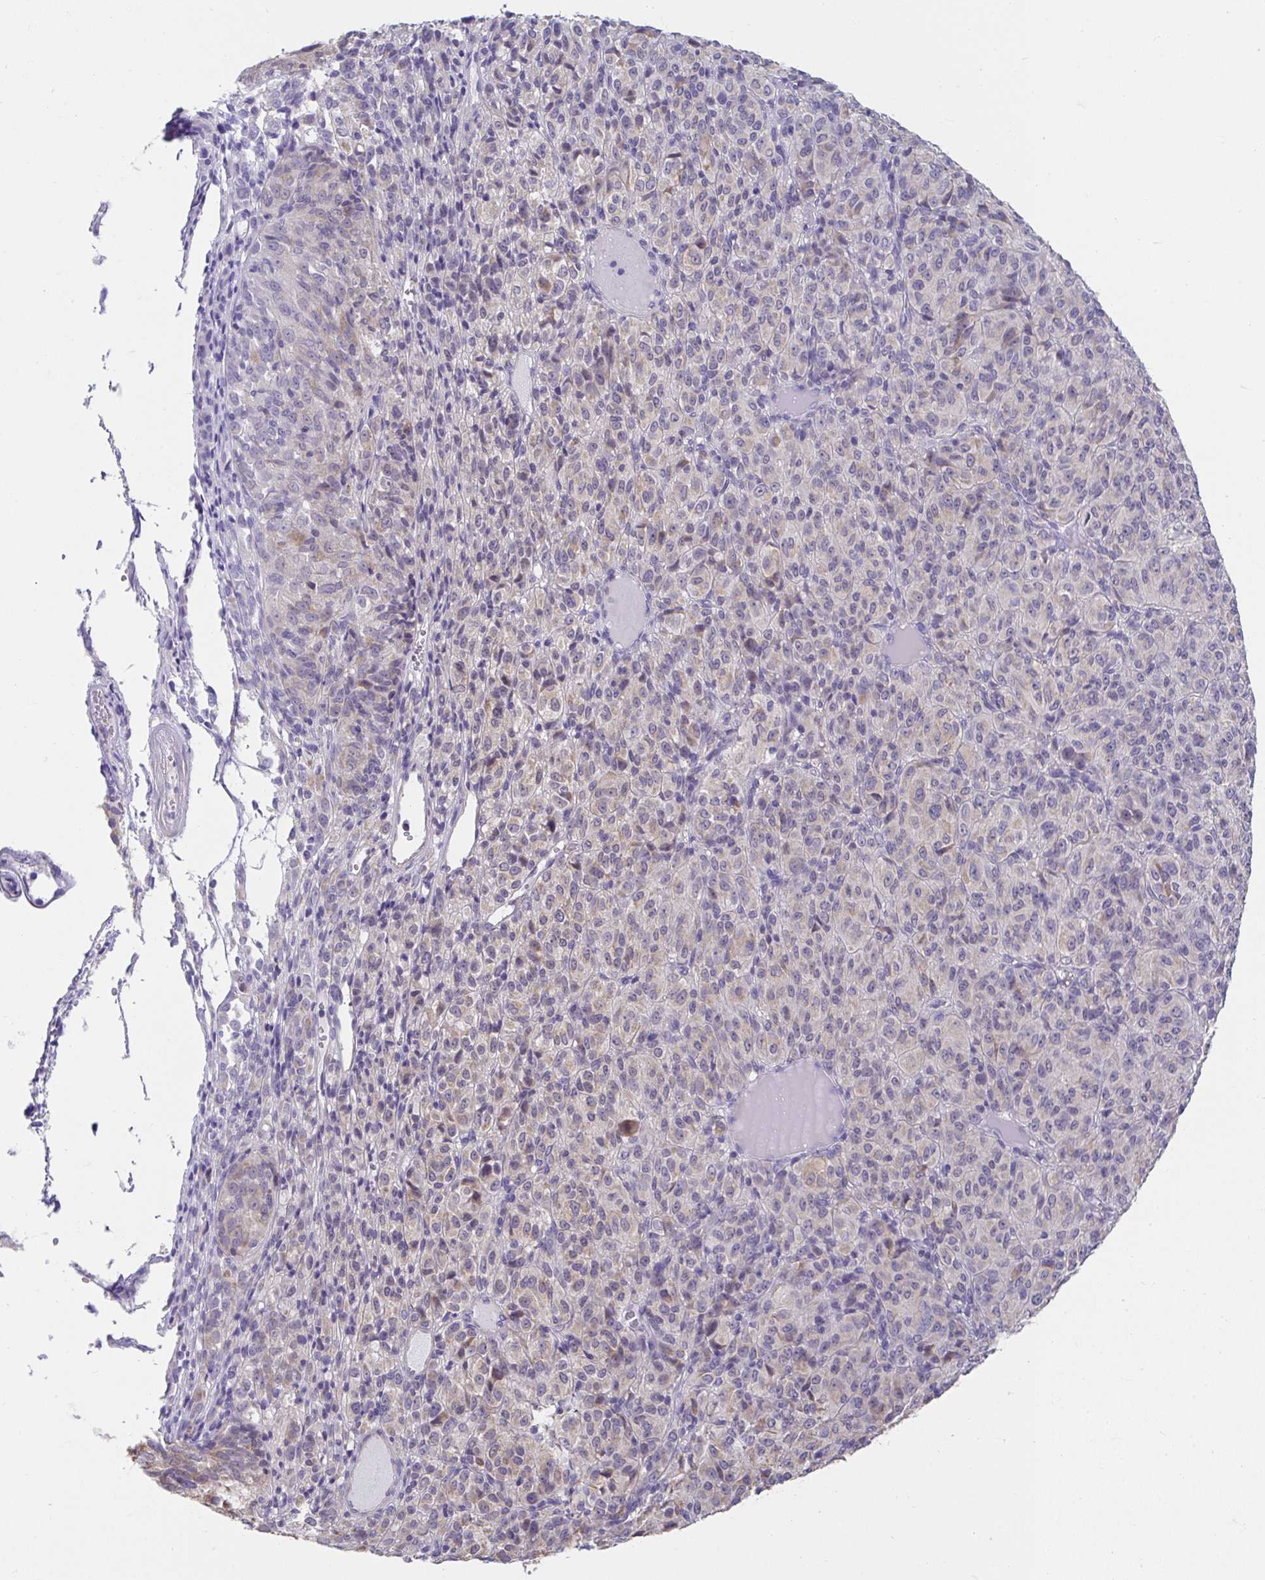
{"staining": {"intensity": "negative", "quantity": "none", "location": "none"}, "tissue": "melanoma", "cell_type": "Tumor cells", "image_type": "cancer", "snomed": [{"axis": "morphology", "description": "Malignant melanoma, Metastatic site"}, {"axis": "topography", "description": "Brain"}], "caption": "The immunohistochemistry micrograph has no significant expression in tumor cells of malignant melanoma (metastatic site) tissue.", "gene": "CXCR1", "patient": {"sex": "female", "age": 56}}